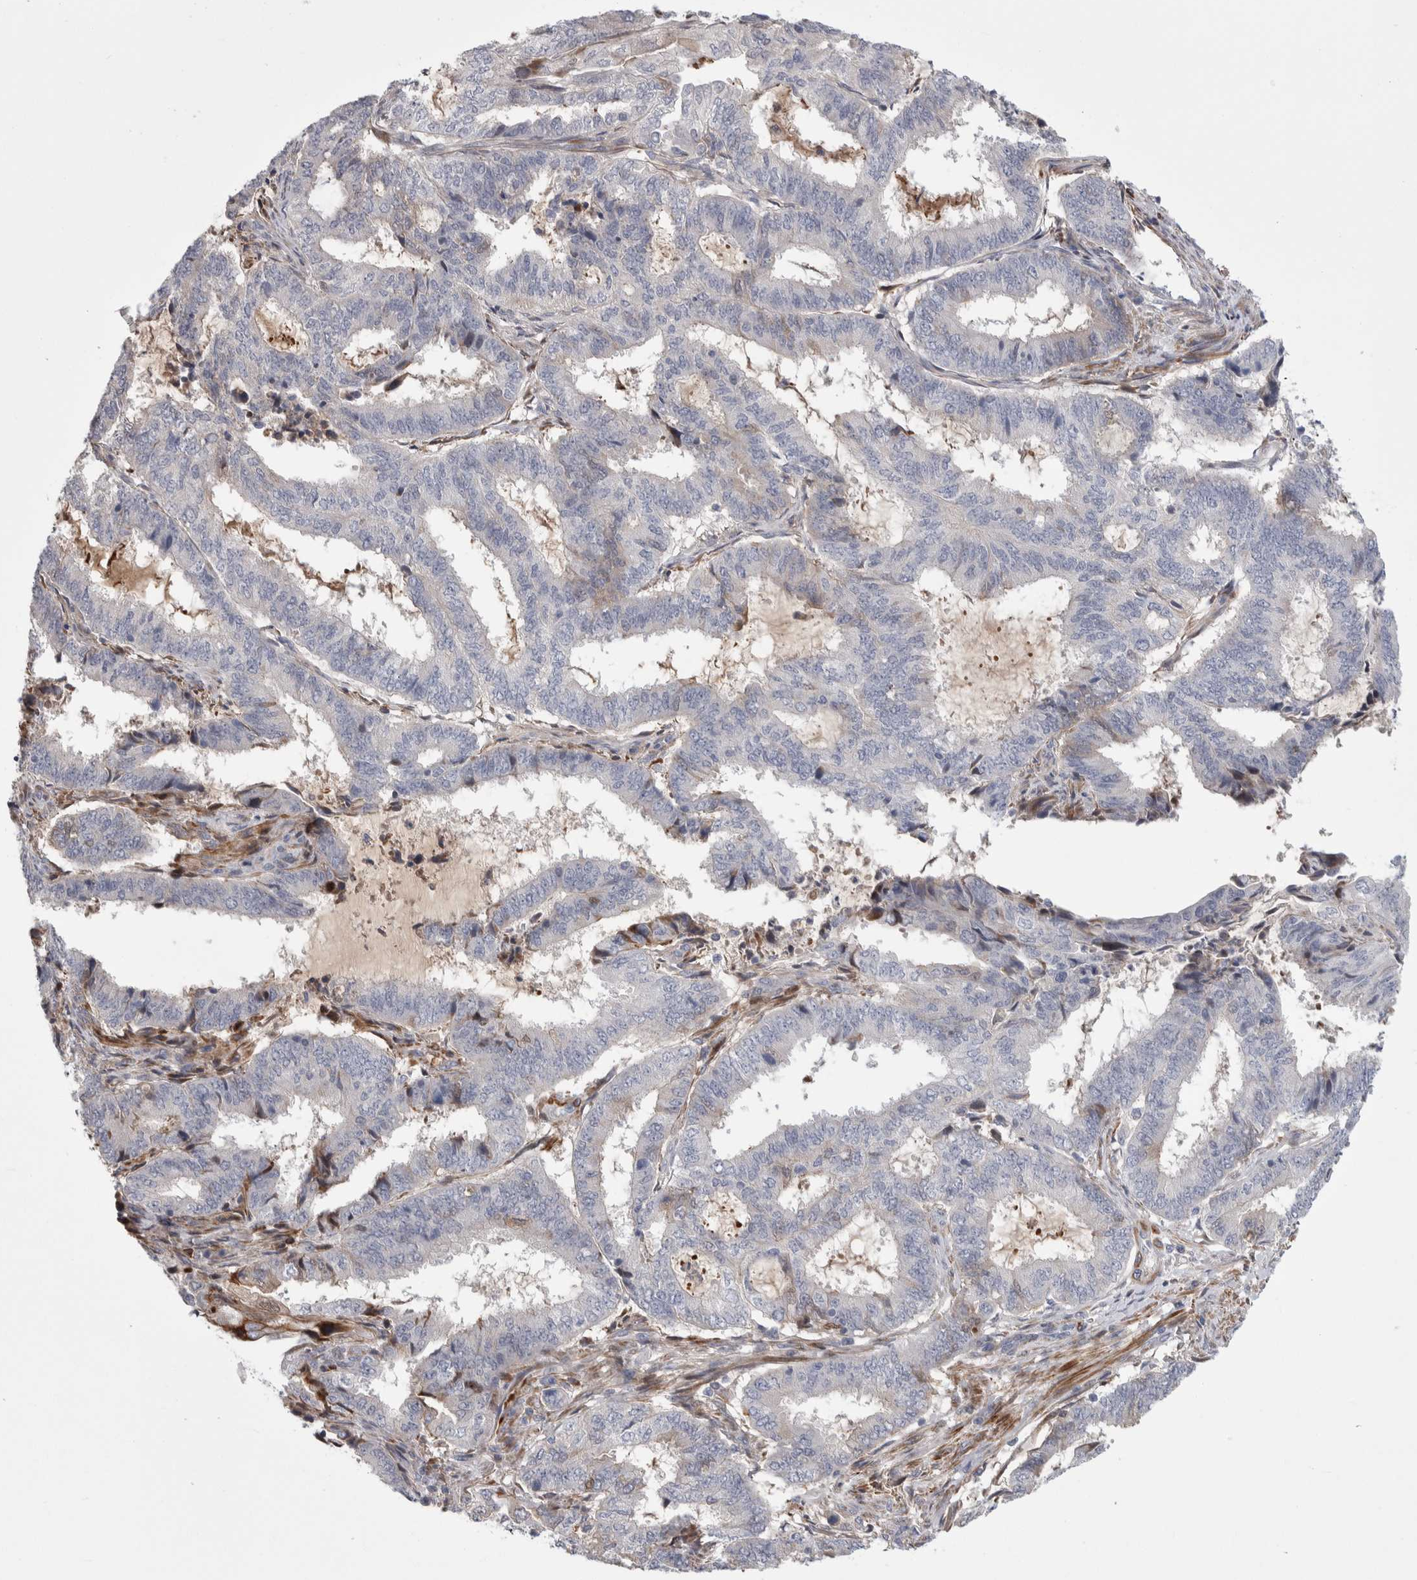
{"staining": {"intensity": "negative", "quantity": "none", "location": "none"}, "tissue": "endometrial cancer", "cell_type": "Tumor cells", "image_type": "cancer", "snomed": [{"axis": "morphology", "description": "Adenocarcinoma, NOS"}, {"axis": "topography", "description": "Endometrium"}], "caption": "Tumor cells are negative for protein expression in human endometrial cancer (adenocarcinoma).", "gene": "PSMG3", "patient": {"sex": "female", "age": 51}}